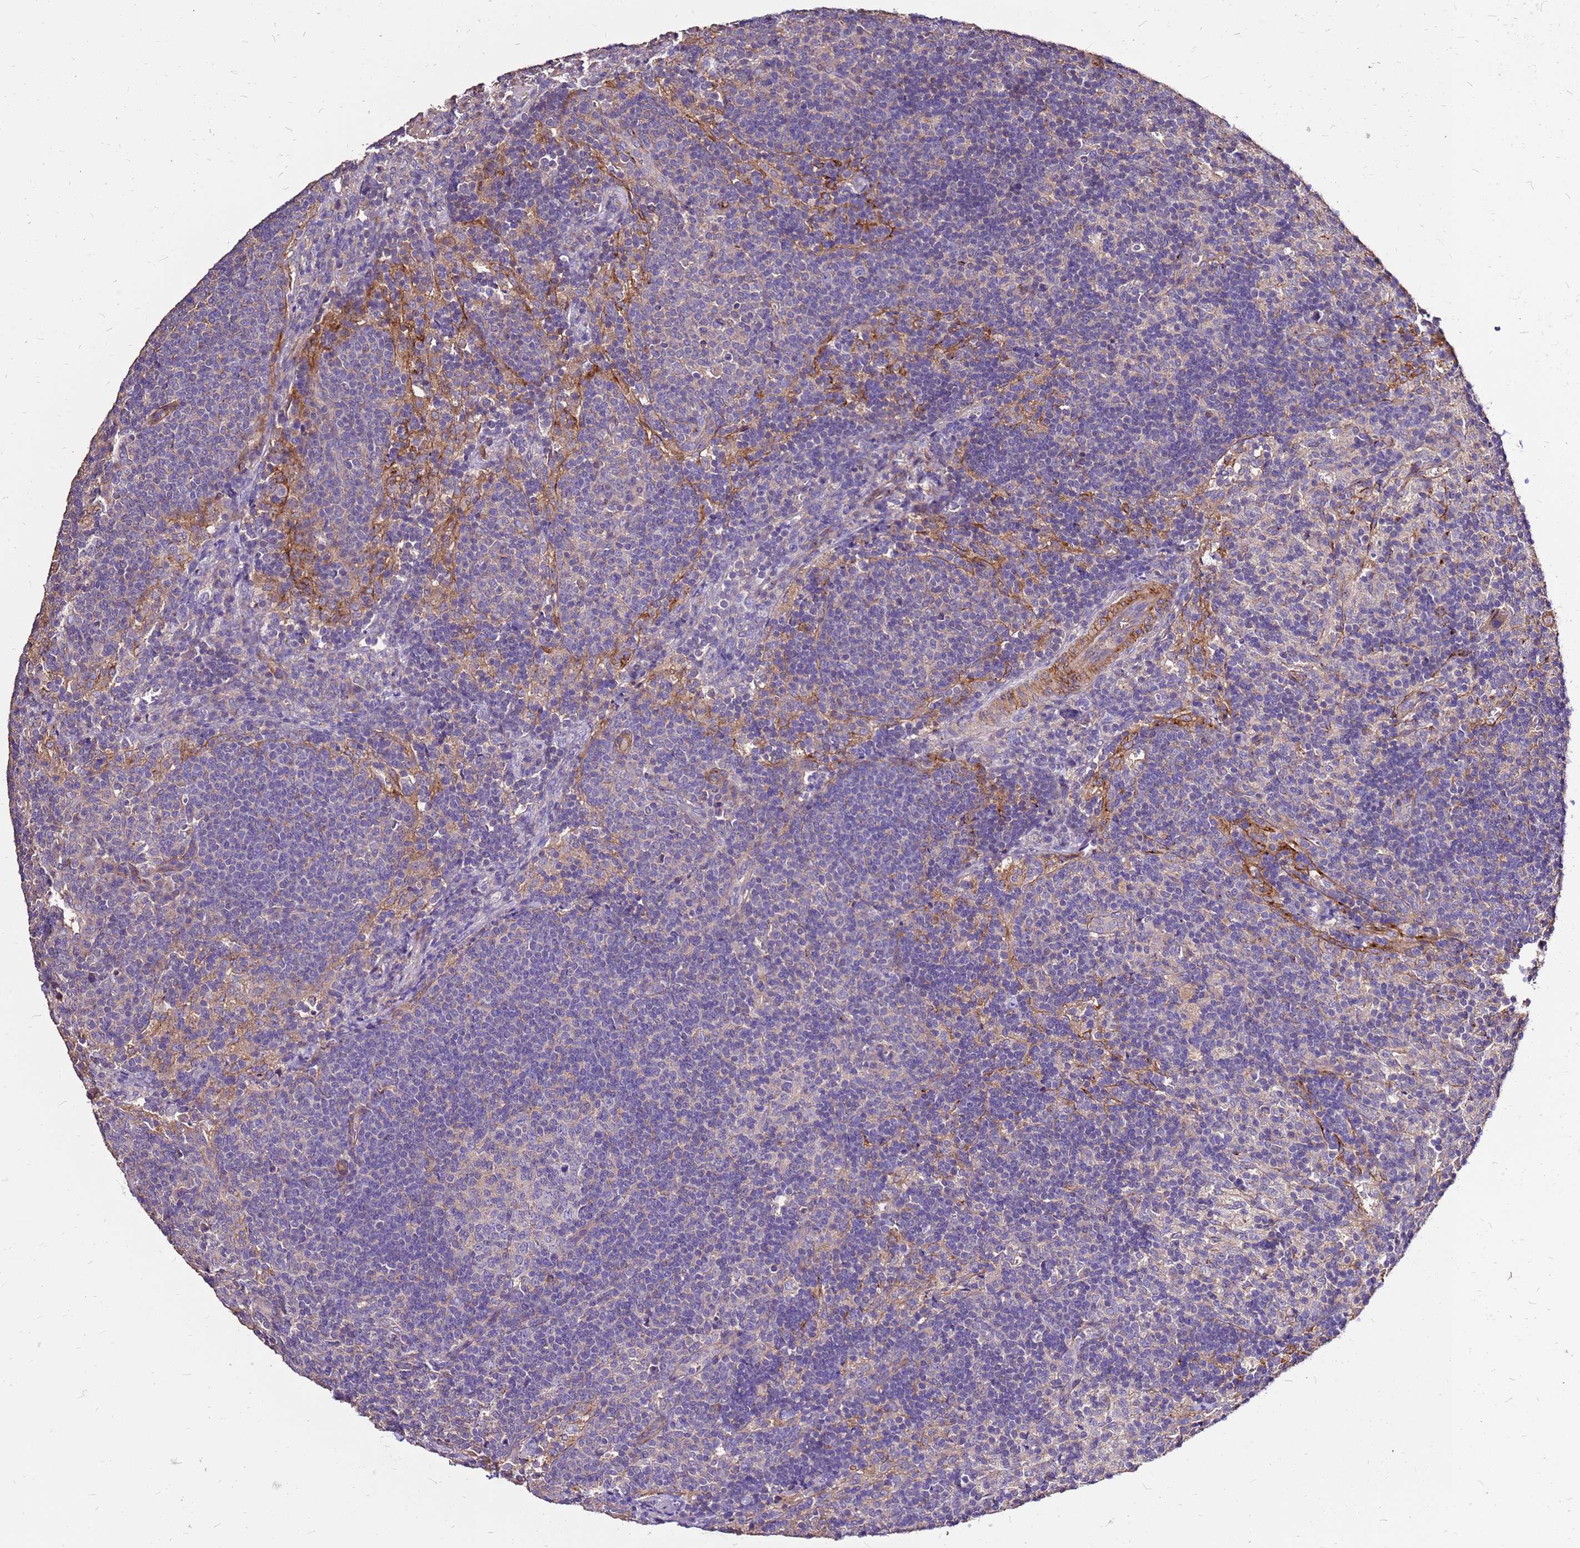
{"staining": {"intensity": "negative", "quantity": "none", "location": "none"}, "tissue": "lymph node", "cell_type": "Germinal center cells", "image_type": "normal", "snomed": [{"axis": "morphology", "description": "Normal tissue, NOS"}, {"axis": "topography", "description": "Lymph node"}], "caption": "Micrograph shows no significant protein expression in germinal center cells of benign lymph node.", "gene": "EXD3", "patient": {"sex": "female", "age": 30}}